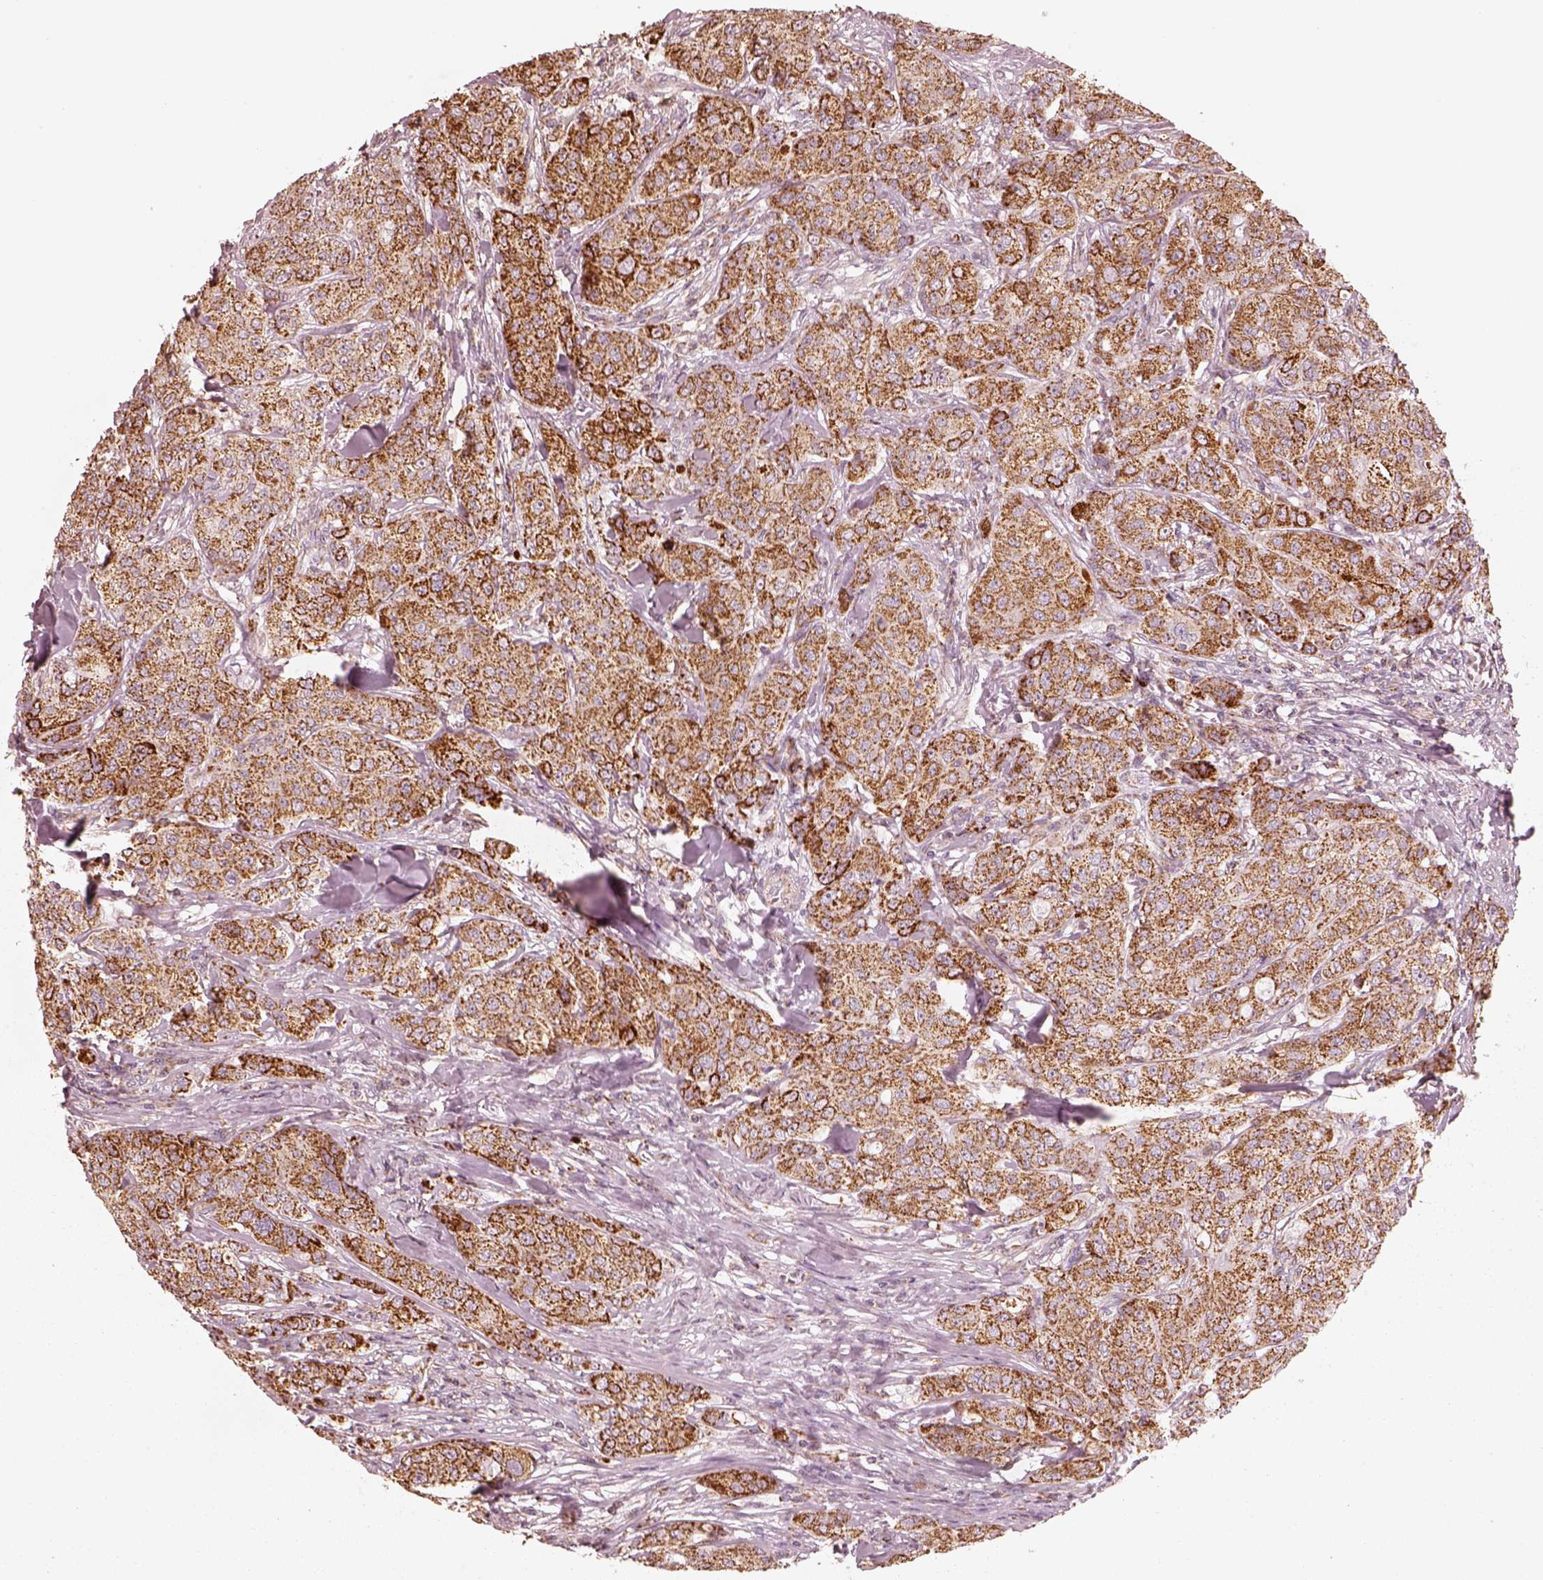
{"staining": {"intensity": "strong", "quantity": ">75%", "location": "cytoplasmic/membranous"}, "tissue": "breast cancer", "cell_type": "Tumor cells", "image_type": "cancer", "snomed": [{"axis": "morphology", "description": "Duct carcinoma"}, {"axis": "topography", "description": "Breast"}], "caption": "A photomicrograph of breast cancer (invasive ductal carcinoma) stained for a protein demonstrates strong cytoplasmic/membranous brown staining in tumor cells.", "gene": "ENTPD6", "patient": {"sex": "female", "age": 43}}